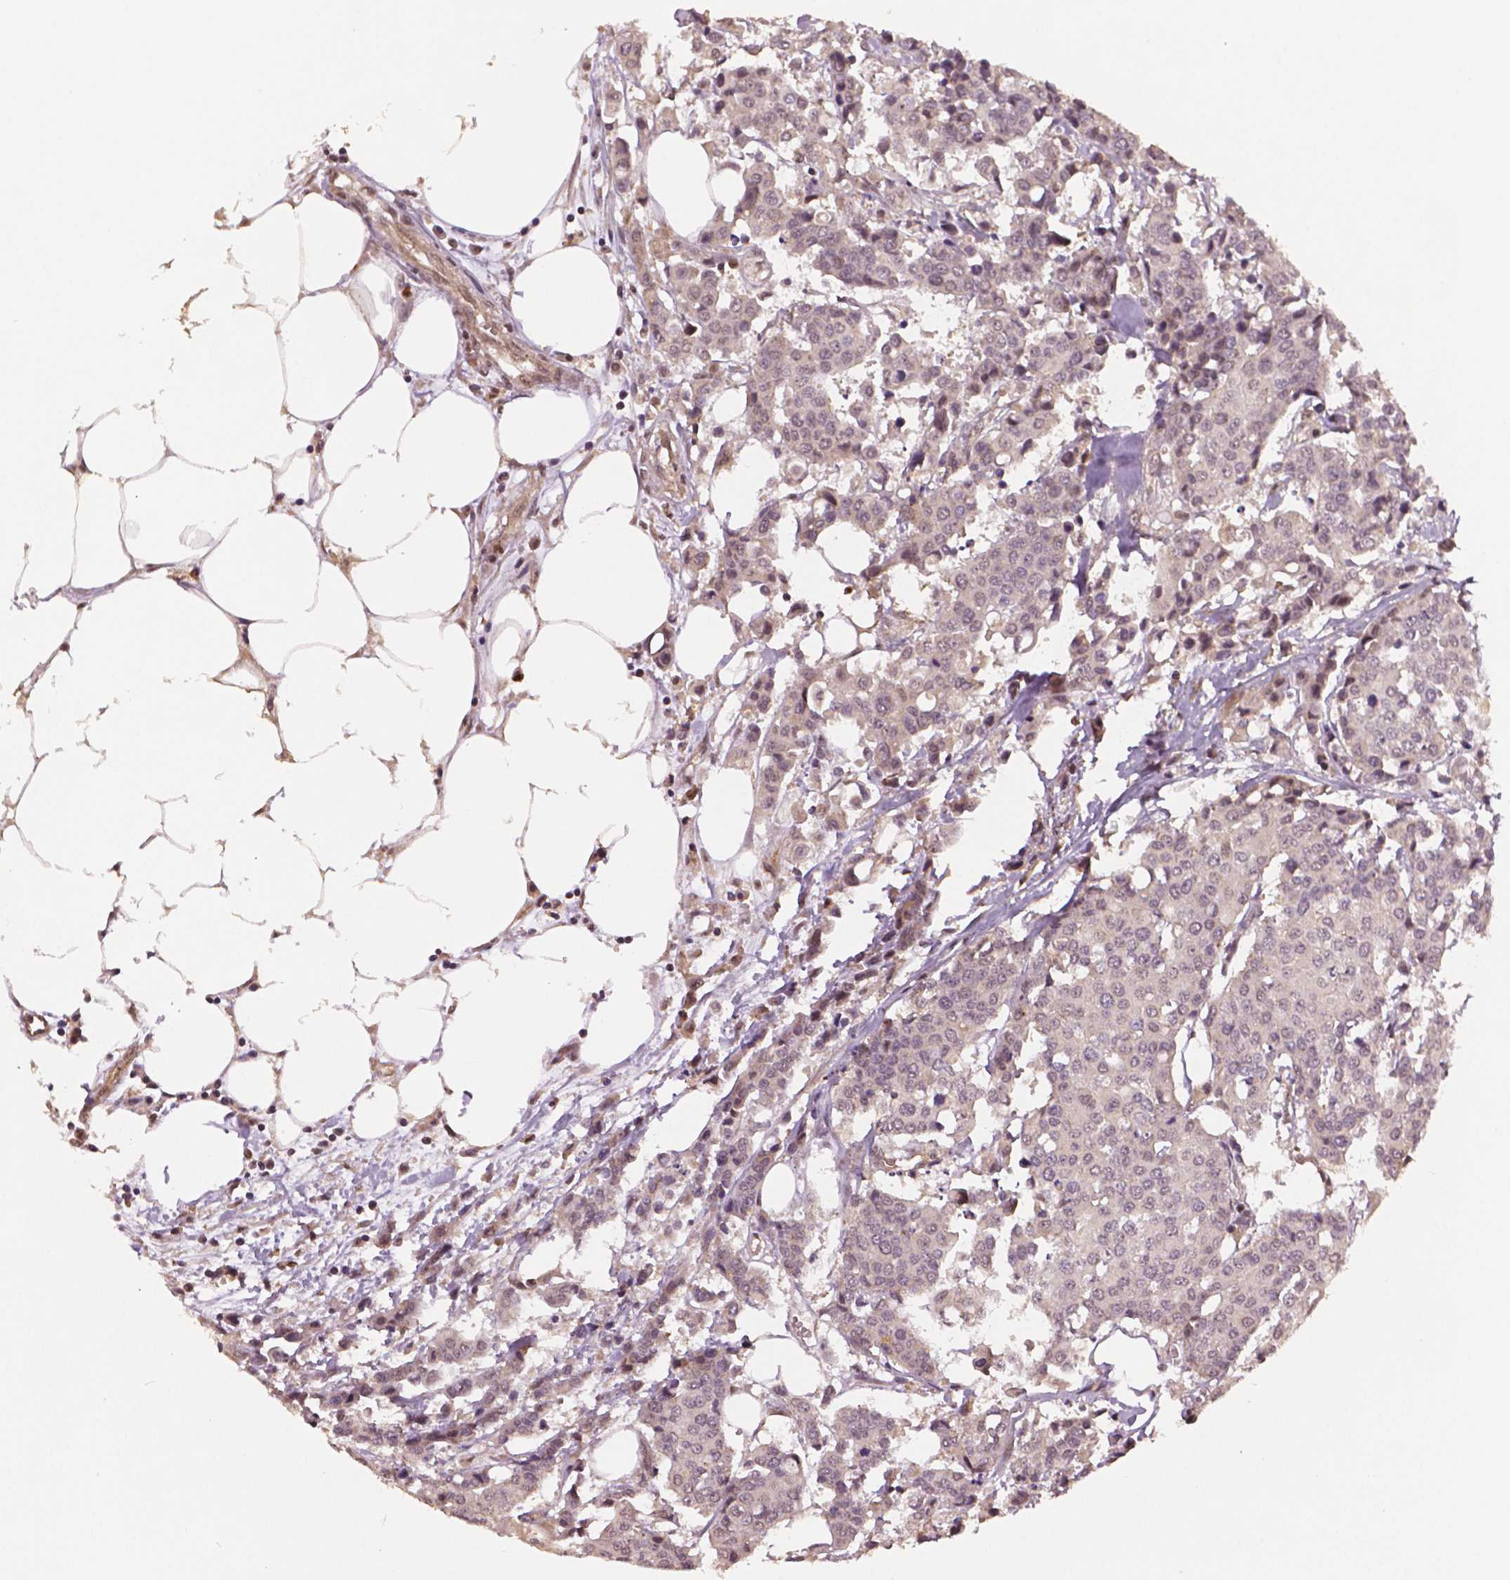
{"staining": {"intensity": "weak", "quantity": "<25%", "location": "nuclear"}, "tissue": "carcinoid", "cell_type": "Tumor cells", "image_type": "cancer", "snomed": [{"axis": "morphology", "description": "Carcinoid, malignant, NOS"}, {"axis": "topography", "description": "Colon"}], "caption": "This is an immunohistochemistry (IHC) image of carcinoid. There is no staining in tumor cells.", "gene": "STAT3", "patient": {"sex": "male", "age": 81}}